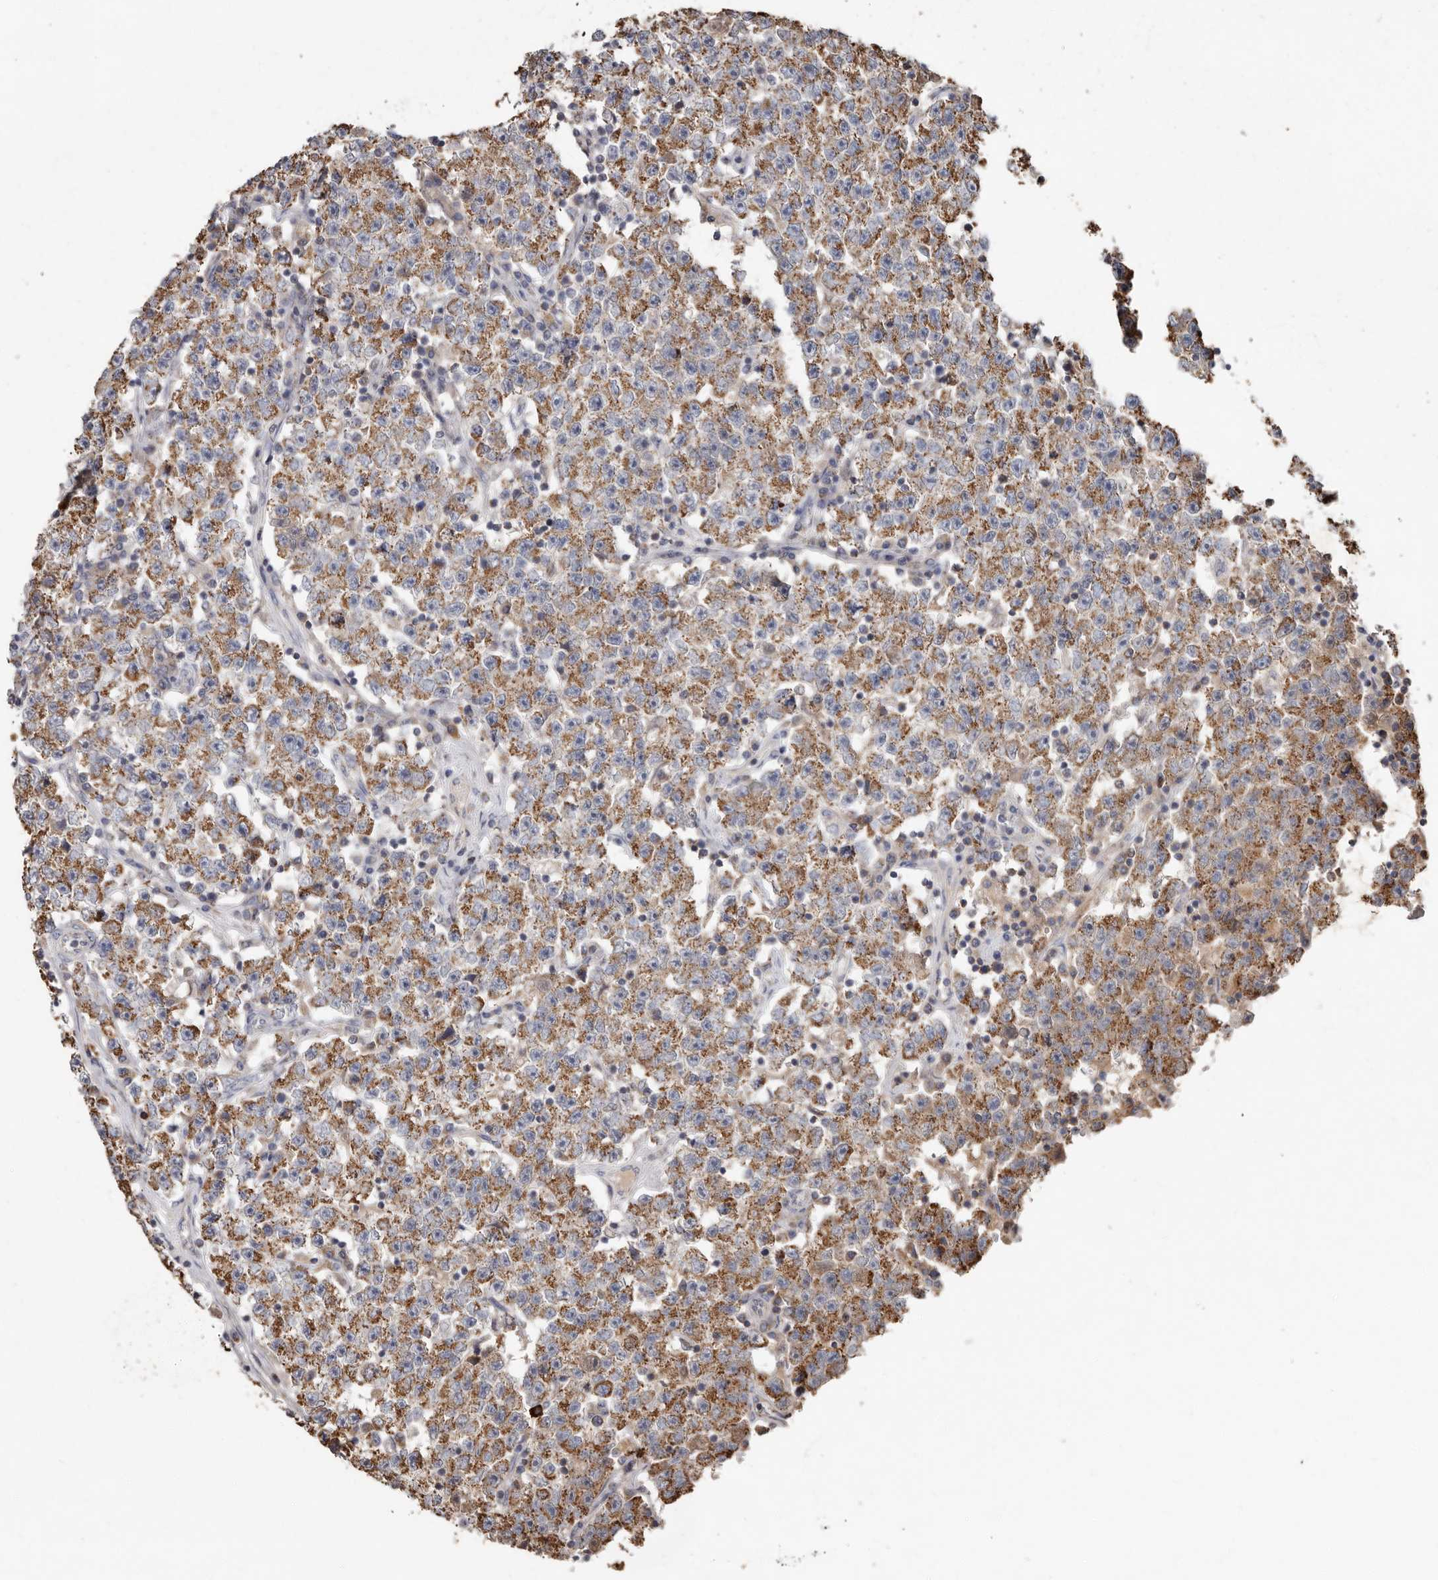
{"staining": {"intensity": "moderate", "quantity": ">75%", "location": "cytoplasmic/membranous"}, "tissue": "testis cancer", "cell_type": "Tumor cells", "image_type": "cancer", "snomed": [{"axis": "morphology", "description": "Seminoma, NOS"}, {"axis": "topography", "description": "Testis"}], "caption": "Immunohistochemistry of testis seminoma demonstrates medium levels of moderate cytoplasmic/membranous staining in about >75% of tumor cells.", "gene": "KIF26B", "patient": {"sex": "male", "age": 22}}